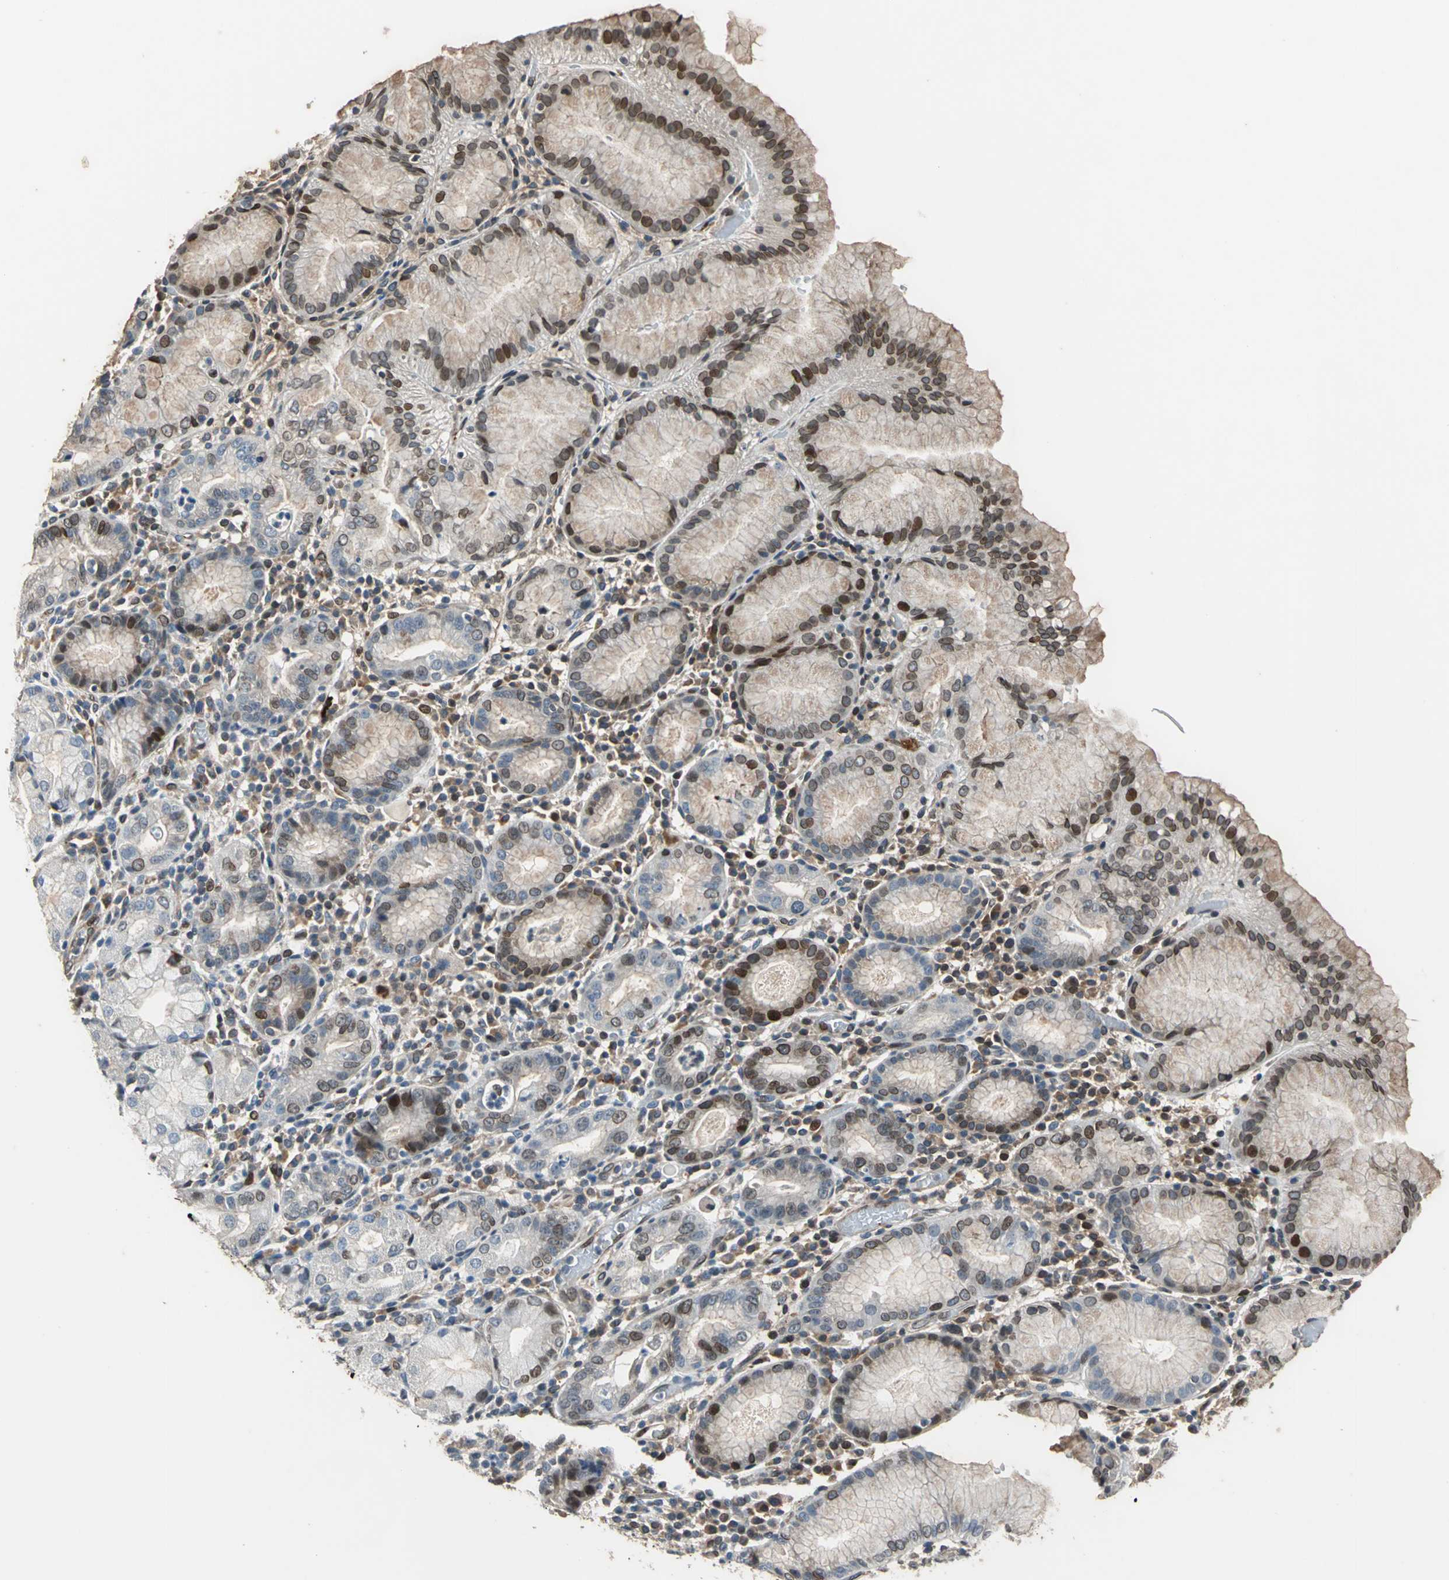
{"staining": {"intensity": "moderate", "quantity": "25%-75%", "location": "cytoplasmic/membranous,nuclear"}, "tissue": "stomach", "cell_type": "Glandular cells", "image_type": "normal", "snomed": [{"axis": "morphology", "description": "Normal tissue, NOS"}, {"axis": "topography", "description": "Stomach"}, {"axis": "topography", "description": "Stomach, lower"}], "caption": "A photomicrograph of human stomach stained for a protein shows moderate cytoplasmic/membranous,nuclear brown staining in glandular cells. (DAB IHC, brown staining for protein, blue staining for nuclei).", "gene": "BRIP1", "patient": {"sex": "female", "age": 75}}